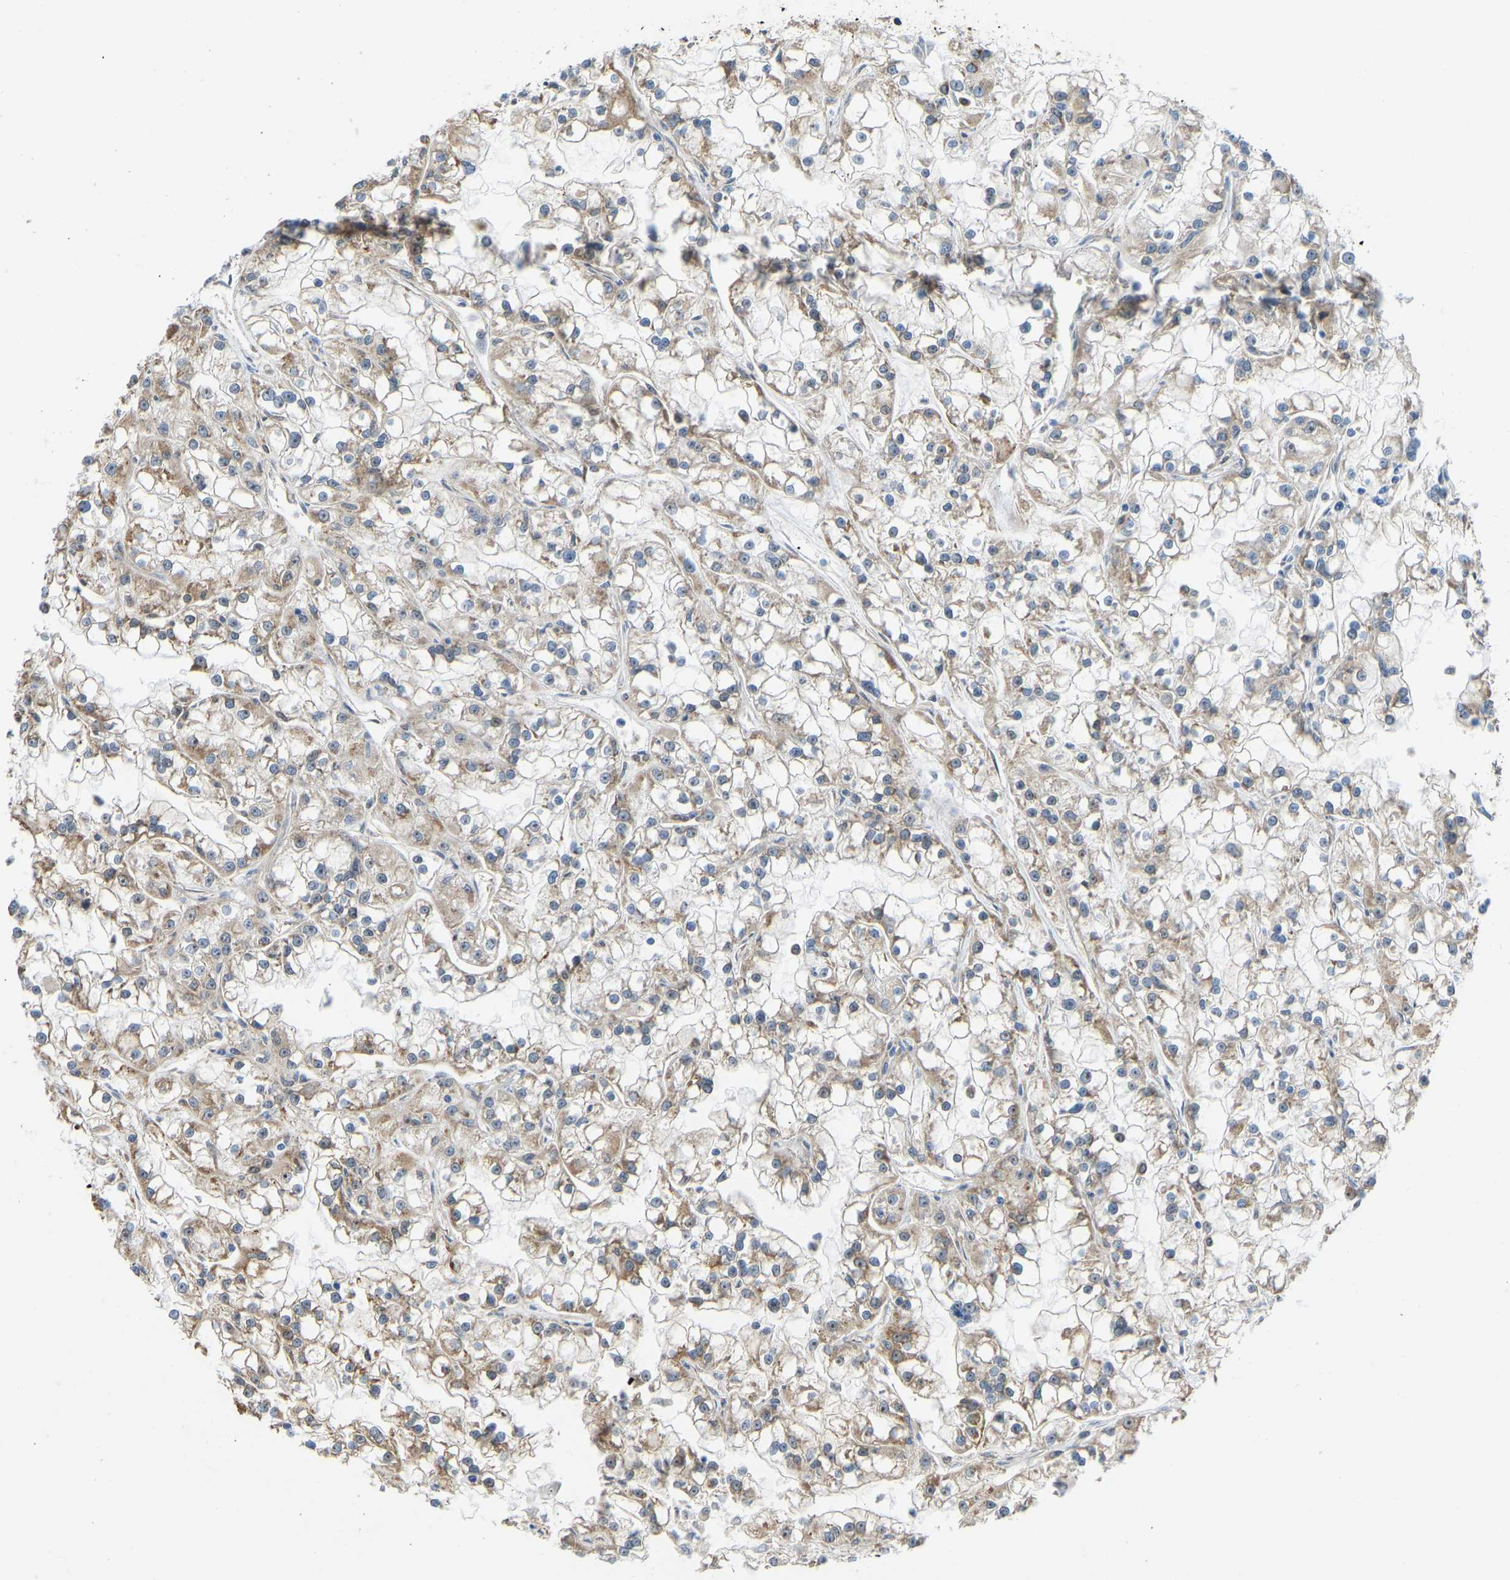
{"staining": {"intensity": "moderate", "quantity": "25%-75%", "location": "cytoplasmic/membranous"}, "tissue": "renal cancer", "cell_type": "Tumor cells", "image_type": "cancer", "snomed": [{"axis": "morphology", "description": "Adenocarcinoma, NOS"}, {"axis": "topography", "description": "Kidney"}], "caption": "Immunohistochemical staining of renal adenocarcinoma demonstrates medium levels of moderate cytoplasmic/membranous staining in approximately 25%-75% of tumor cells.", "gene": "OS9", "patient": {"sex": "female", "age": 52}}